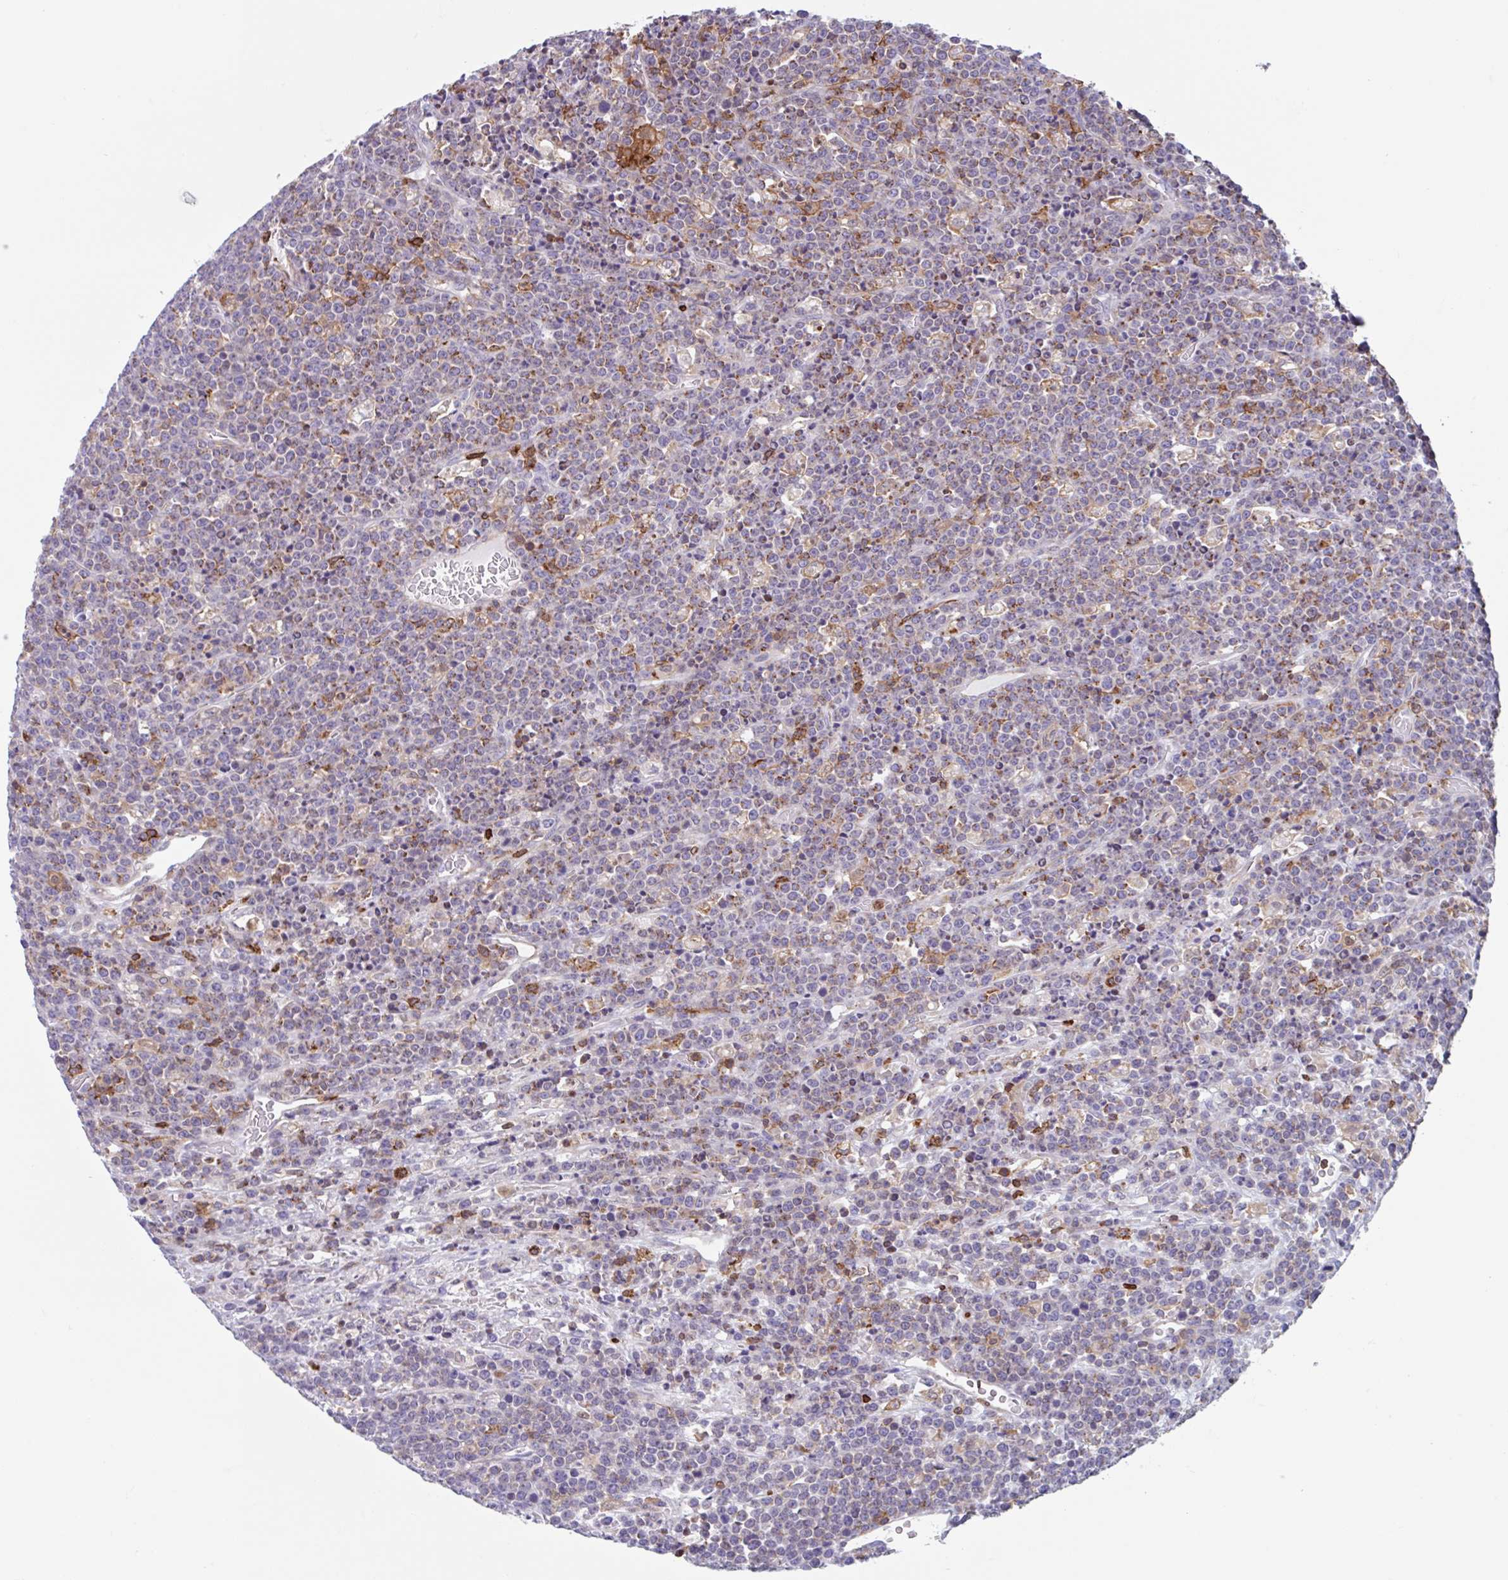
{"staining": {"intensity": "weak", "quantity": "<25%", "location": "cytoplasmic/membranous"}, "tissue": "lymphoma", "cell_type": "Tumor cells", "image_type": "cancer", "snomed": [{"axis": "morphology", "description": "Malignant lymphoma, non-Hodgkin's type, High grade"}, {"axis": "topography", "description": "Ovary"}], "caption": "The photomicrograph displays no staining of tumor cells in lymphoma. (Brightfield microscopy of DAB (3,3'-diaminobenzidine) immunohistochemistry at high magnification).", "gene": "EFHD1", "patient": {"sex": "female", "age": 56}}